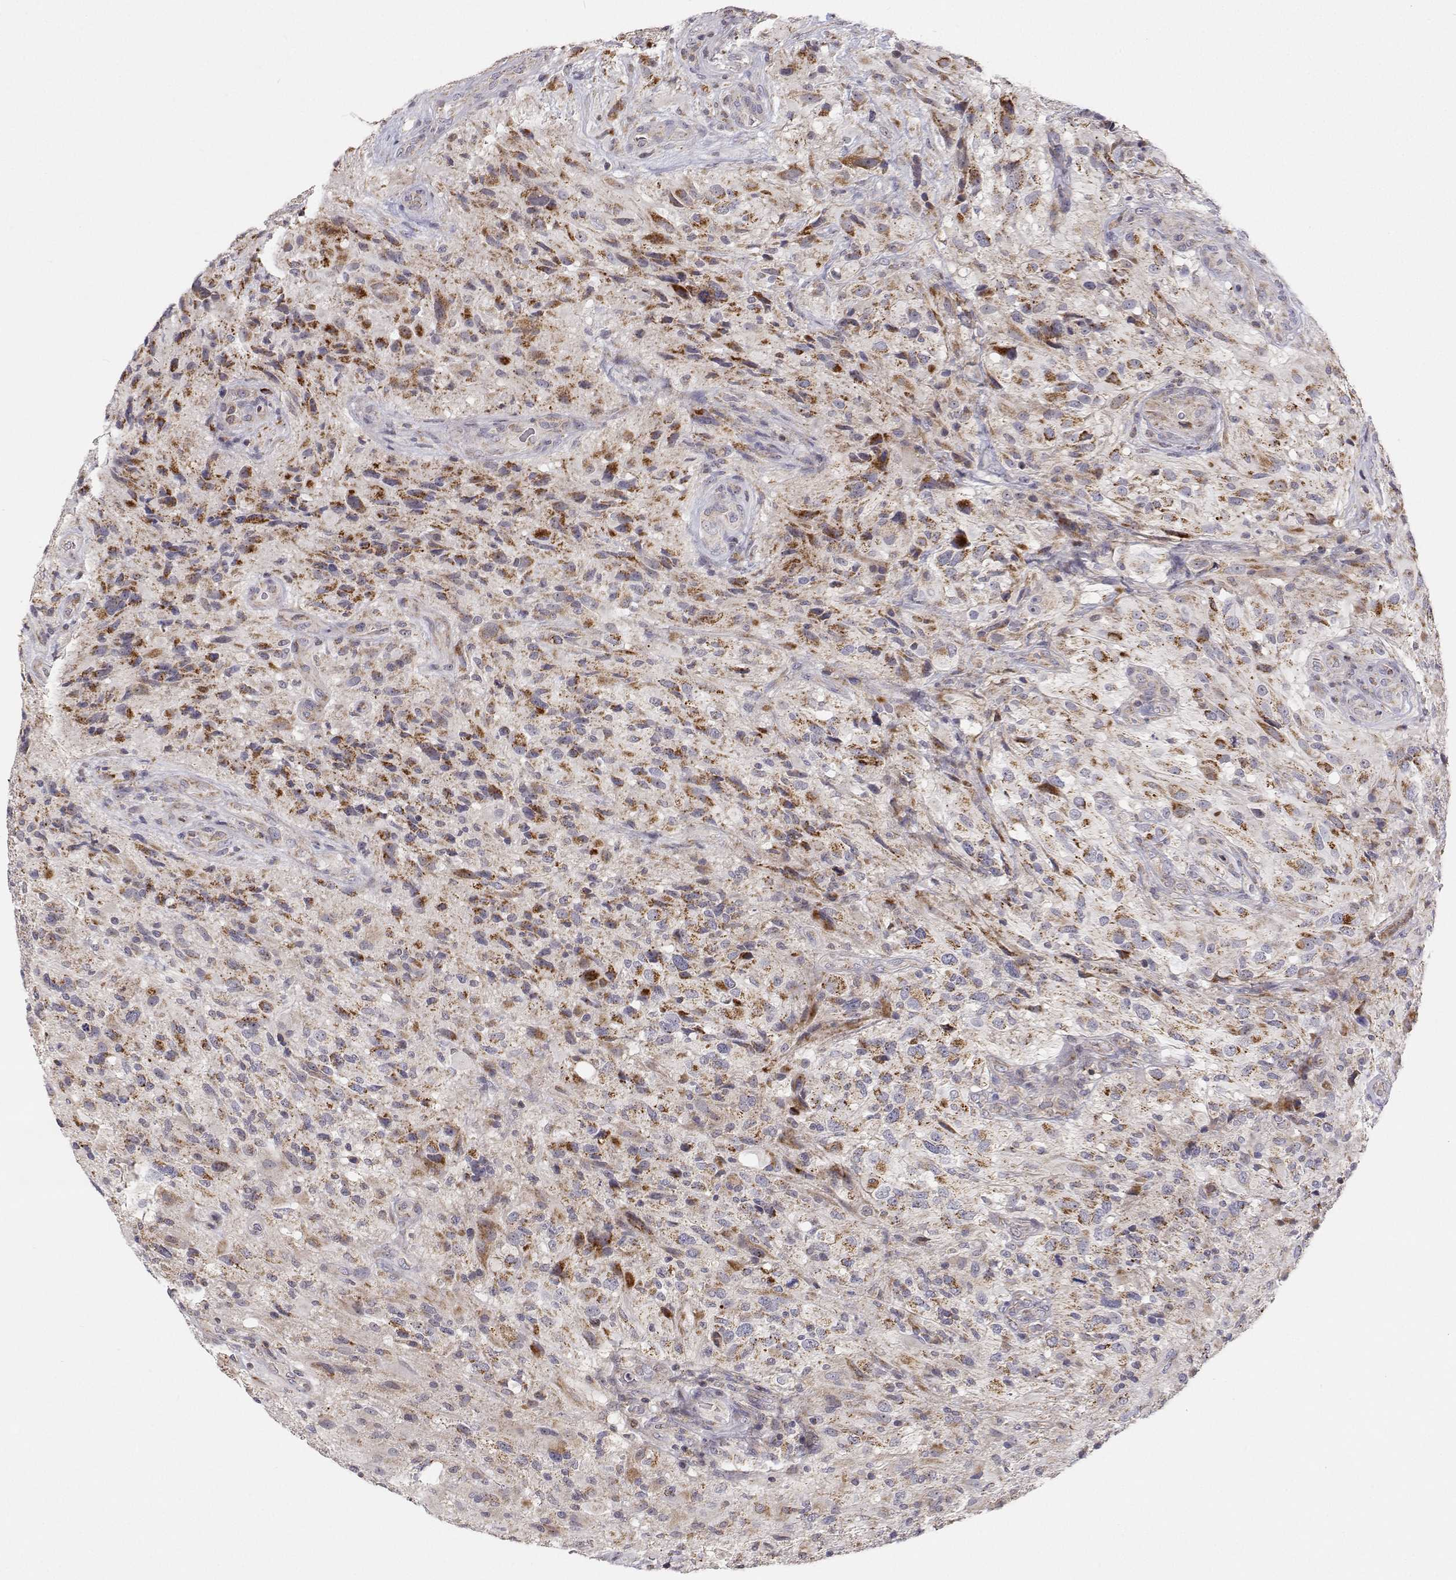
{"staining": {"intensity": "moderate", "quantity": "25%-75%", "location": "cytoplasmic/membranous"}, "tissue": "glioma", "cell_type": "Tumor cells", "image_type": "cancer", "snomed": [{"axis": "morphology", "description": "Glioma, malignant, High grade"}, {"axis": "topography", "description": "Brain"}], "caption": "DAB immunohistochemical staining of human malignant glioma (high-grade) demonstrates moderate cytoplasmic/membranous protein staining in about 25%-75% of tumor cells. (Brightfield microscopy of DAB IHC at high magnification).", "gene": "MRPL3", "patient": {"sex": "male", "age": 53}}